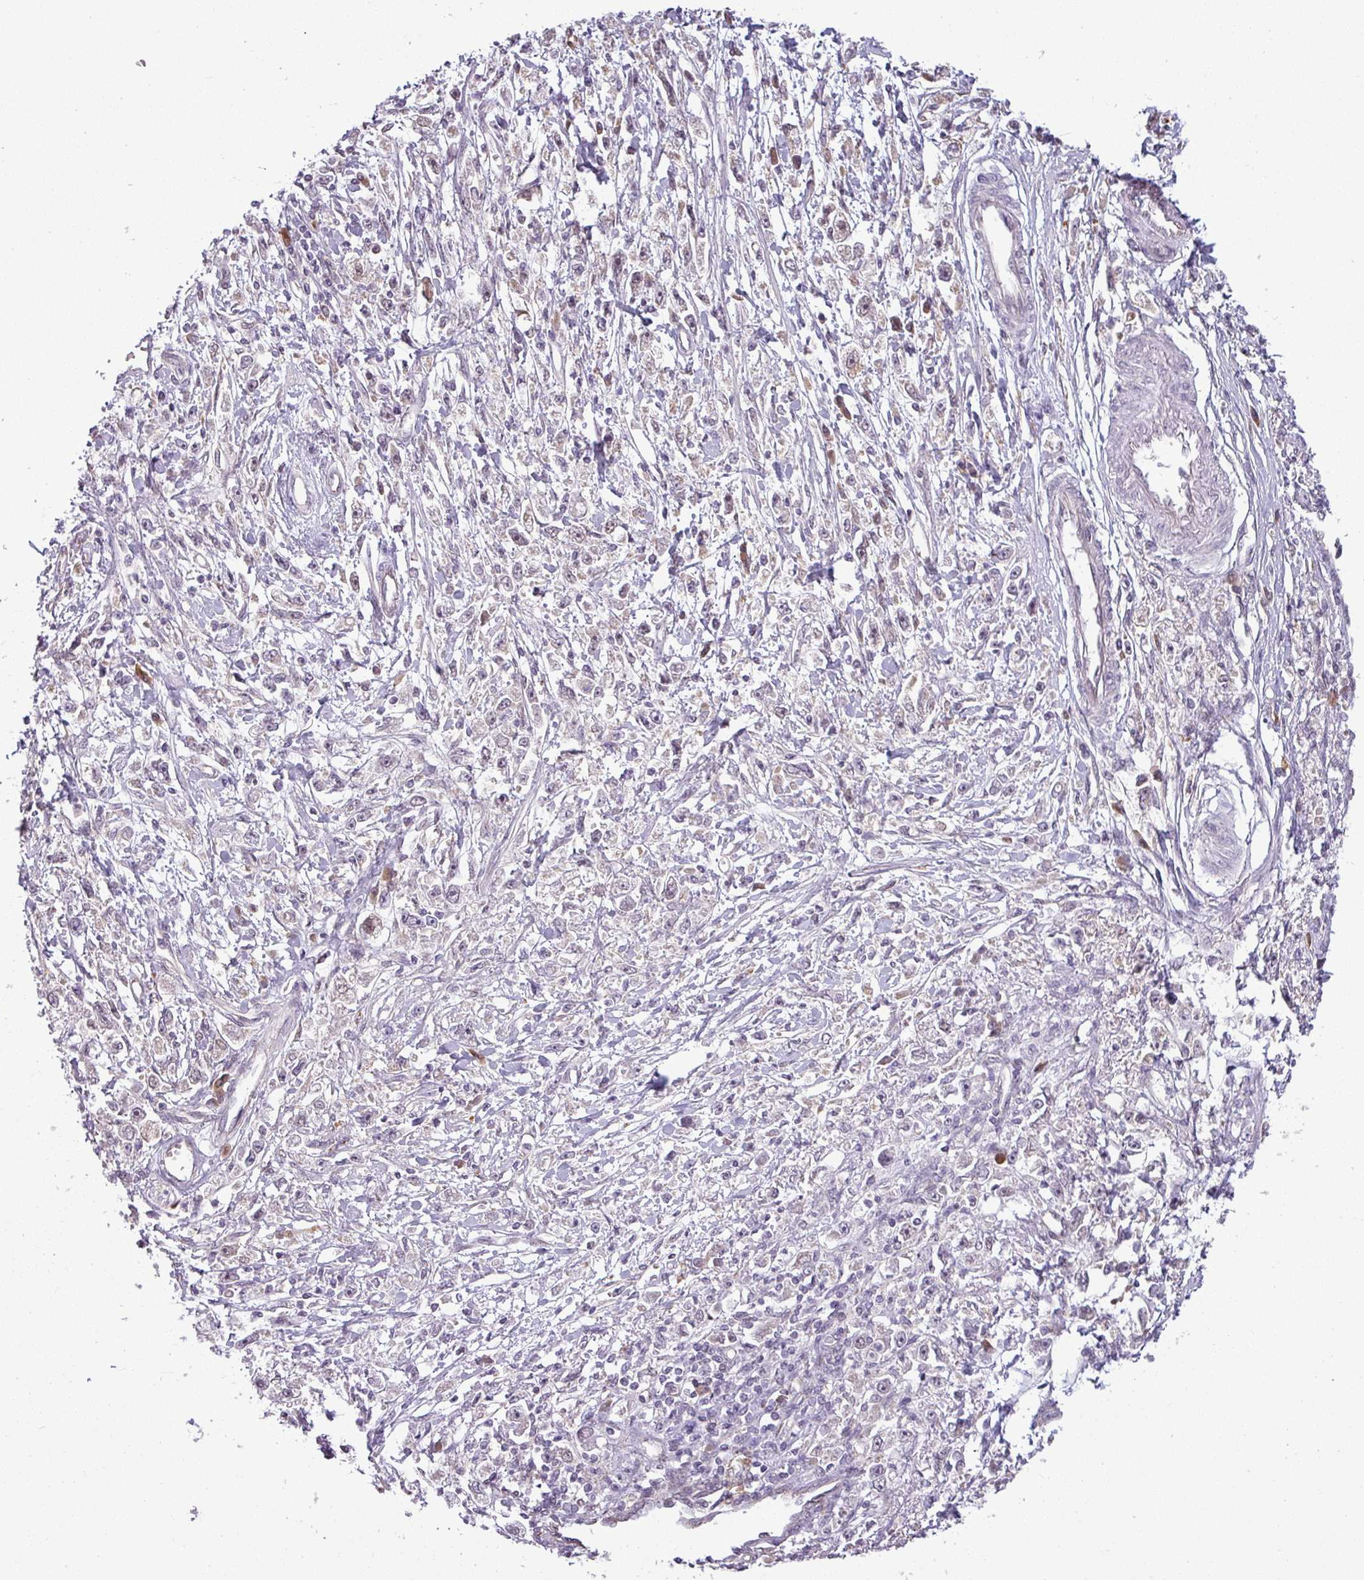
{"staining": {"intensity": "negative", "quantity": "none", "location": "none"}, "tissue": "stomach cancer", "cell_type": "Tumor cells", "image_type": "cancer", "snomed": [{"axis": "morphology", "description": "Adenocarcinoma, NOS"}, {"axis": "topography", "description": "Stomach"}], "caption": "Stomach adenocarcinoma was stained to show a protein in brown. There is no significant expression in tumor cells. (Stains: DAB immunohistochemistry with hematoxylin counter stain, Microscopy: brightfield microscopy at high magnification).", "gene": "CCDC144A", "patient": {"sex": "female", "age": 59}}